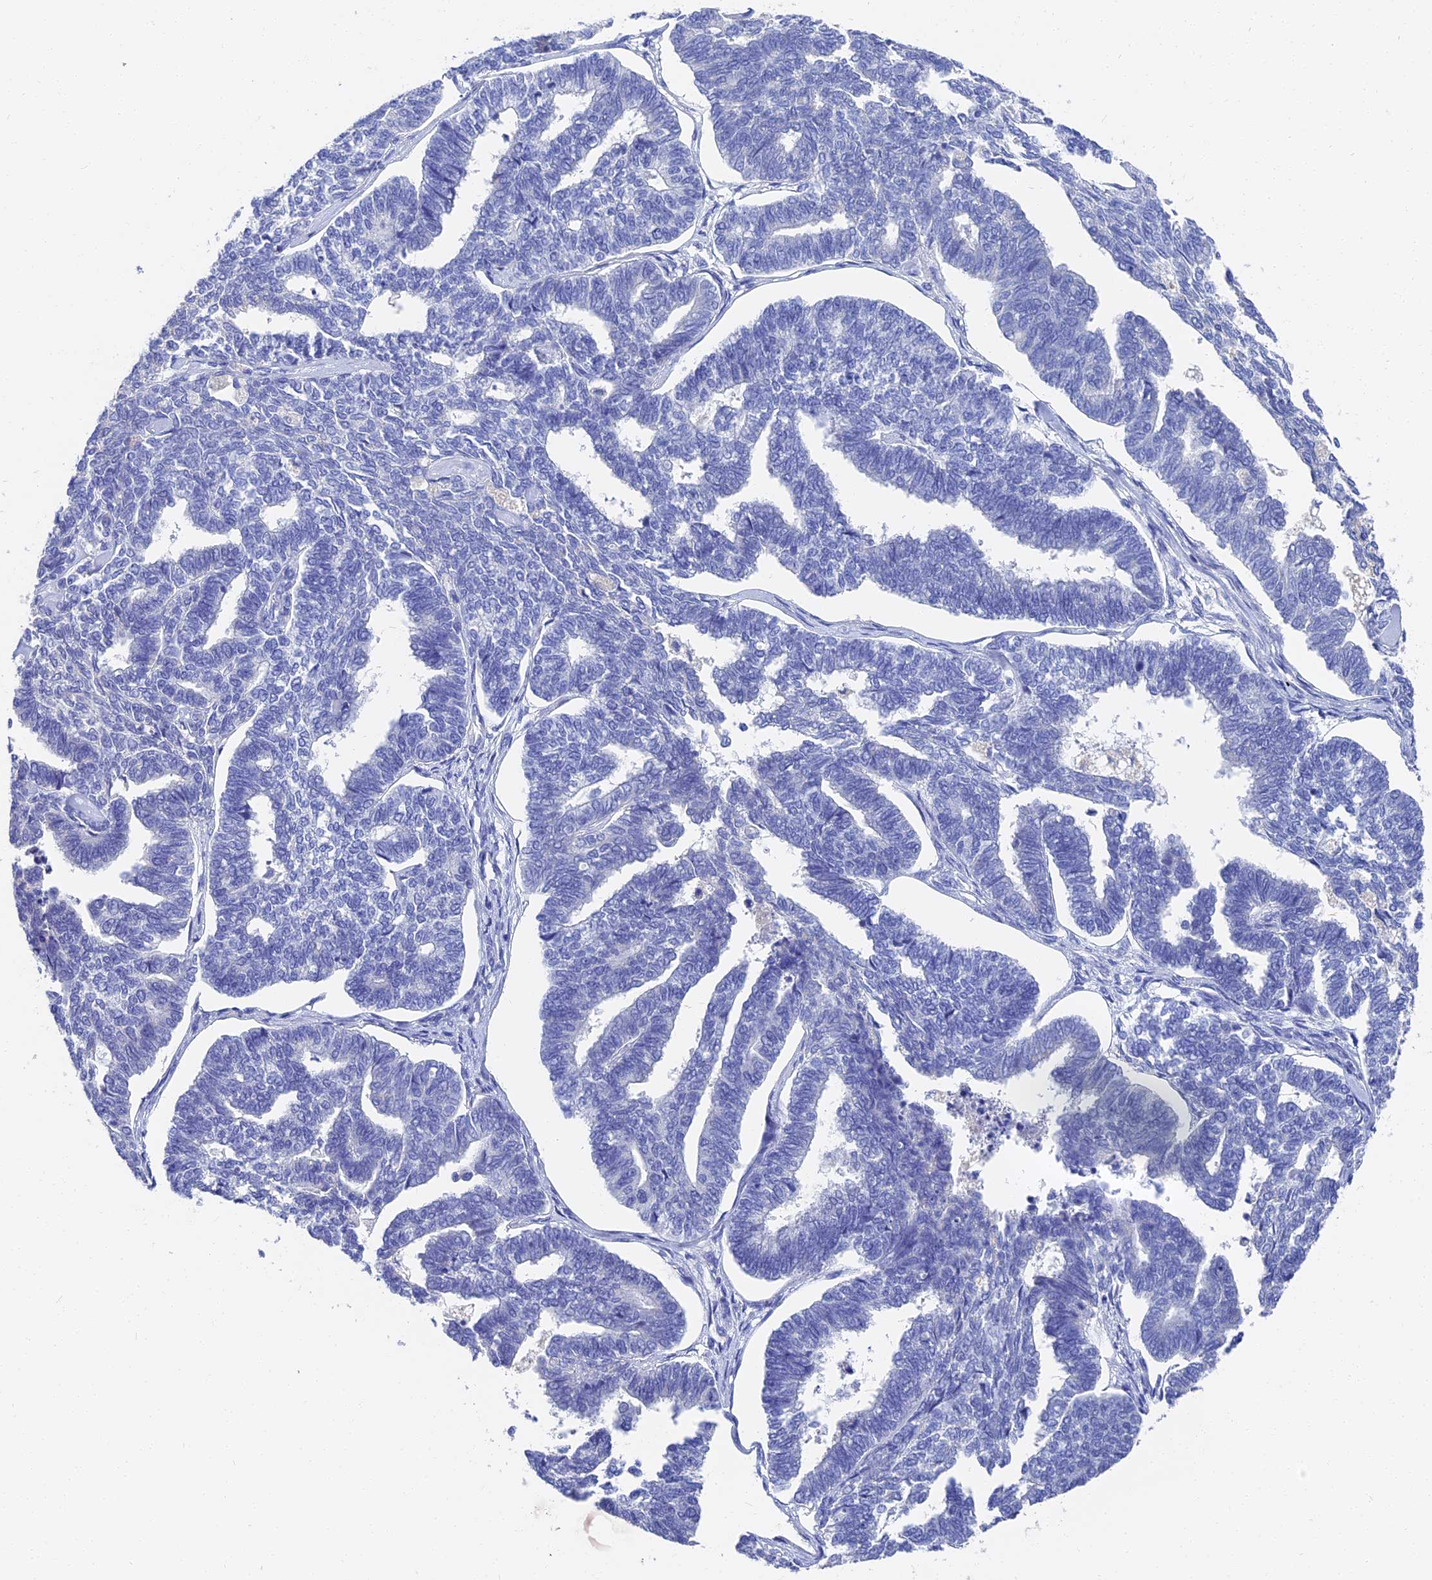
{"staining": {"intensity": "negative", "quantity": "none", "location": "none"}, "tissue": "endometrial cancer", "cell_type": "Tumor cells", "image_type": "cancer", "snomed": [{"axis": "morphology", "description": "Adenocarcinoma, NOS"}, {"axis": "topography", "description": "Endometrium"}], "caption": "Tumor cells show no significant staining in endometrial cancer.", "gene": "VPS33B", "patient": {"sex": "female", "age": 70}}